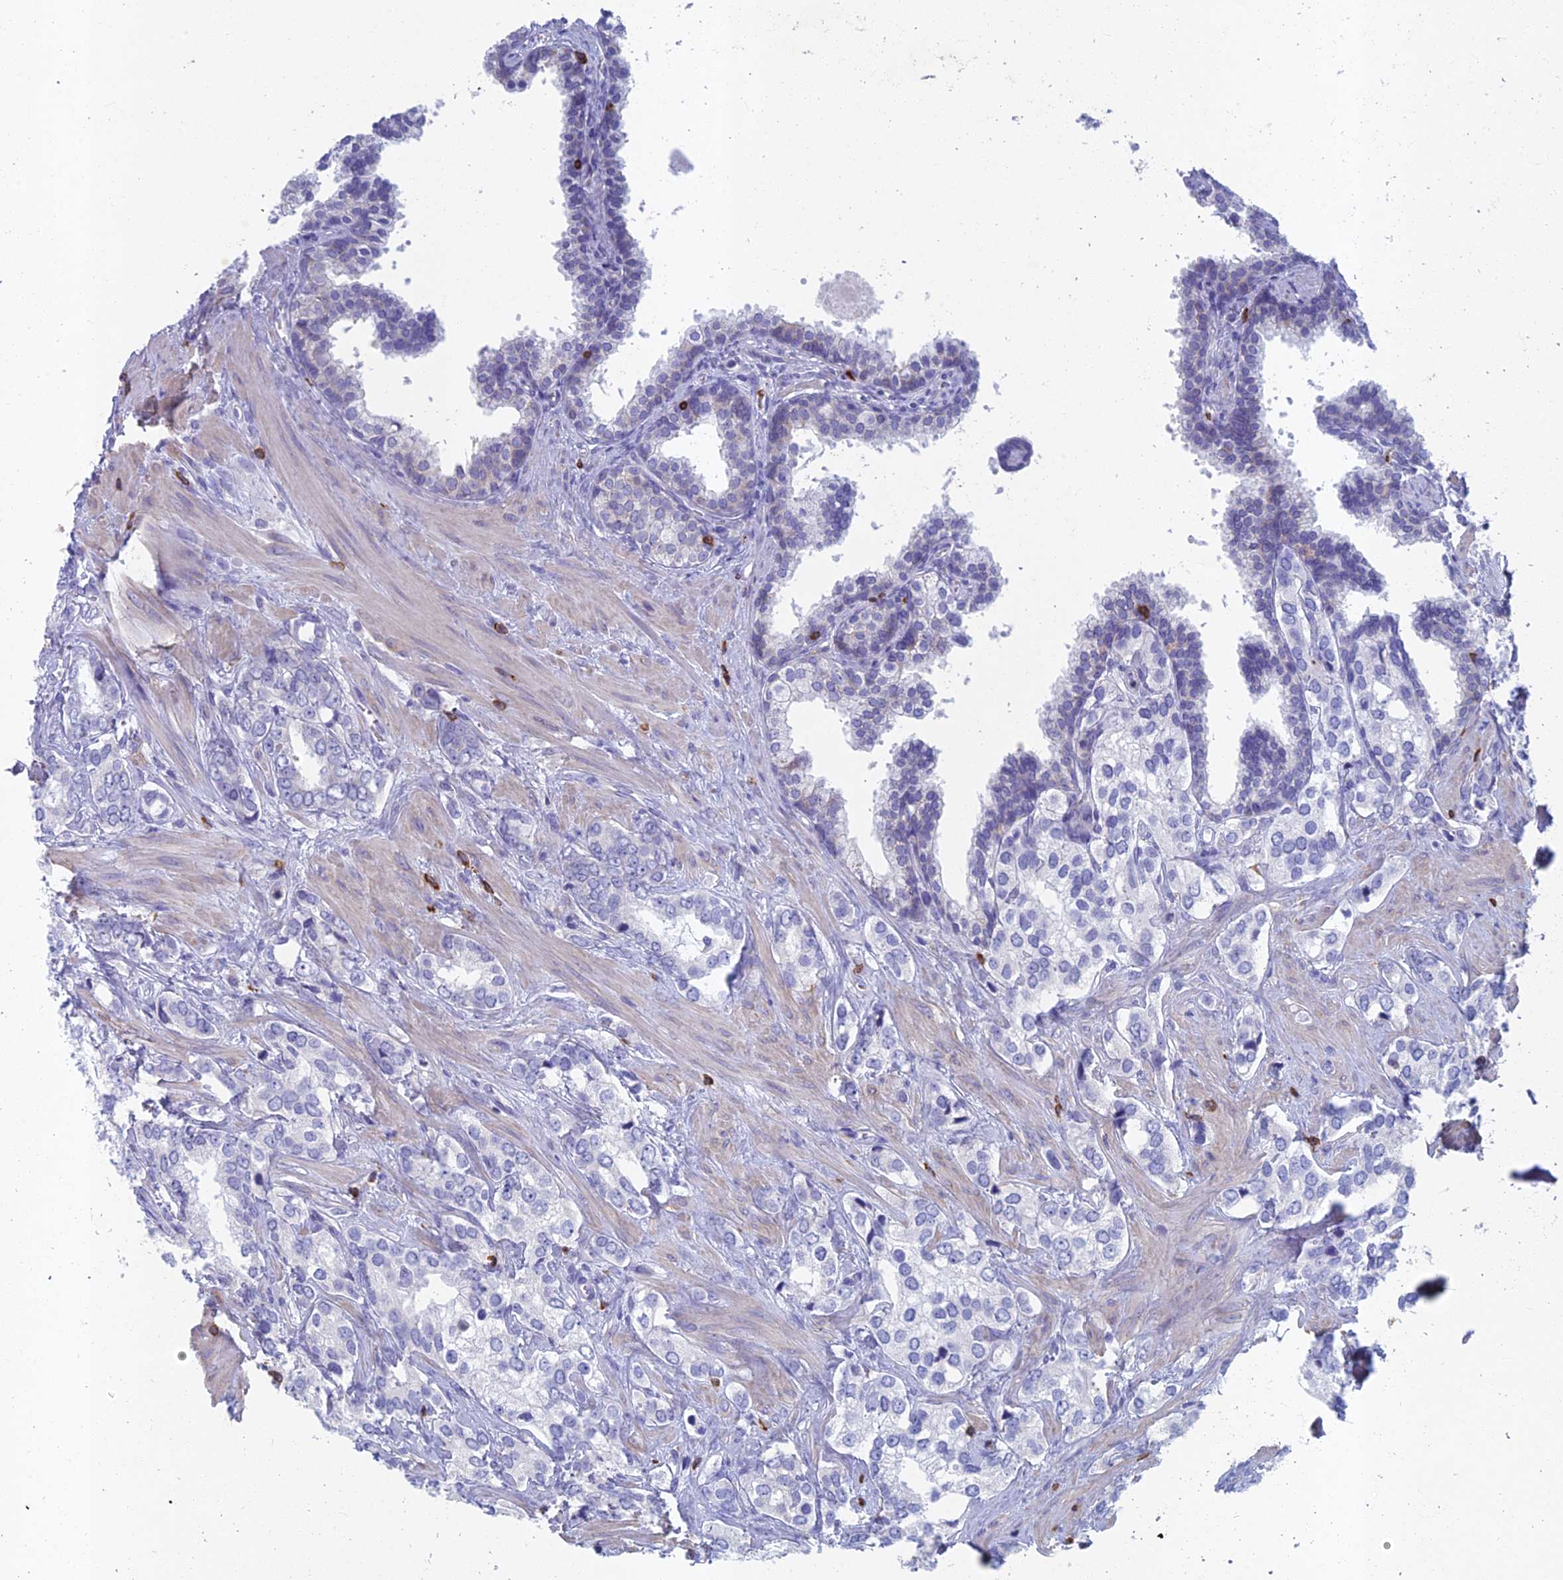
{"staining": {"intensity": "negative", "quantity": "none", "location": "none"}, "tissue": "prostate cancer", "cell_type": "Tumor cells", "image_type": "cancer", "snomed": [{"axis": "morphology", "description": "Adenocarcinoma, High grade"}, {"axis": "topography", "description": "Prostate"}], "caption": "Immunohistochemistry photomicrograph of neoplastic tissue: human high-grade adenocarcinoma (prostate) stained with DAB (3,3'-diaminobenzidine) reveals no significant protein positivity in tumor cells. (DAB immunohistochemistry with hematoxylin counter stain).", "gene": "ABI3BP", "patient": {"sex": "male", "age": 66}}